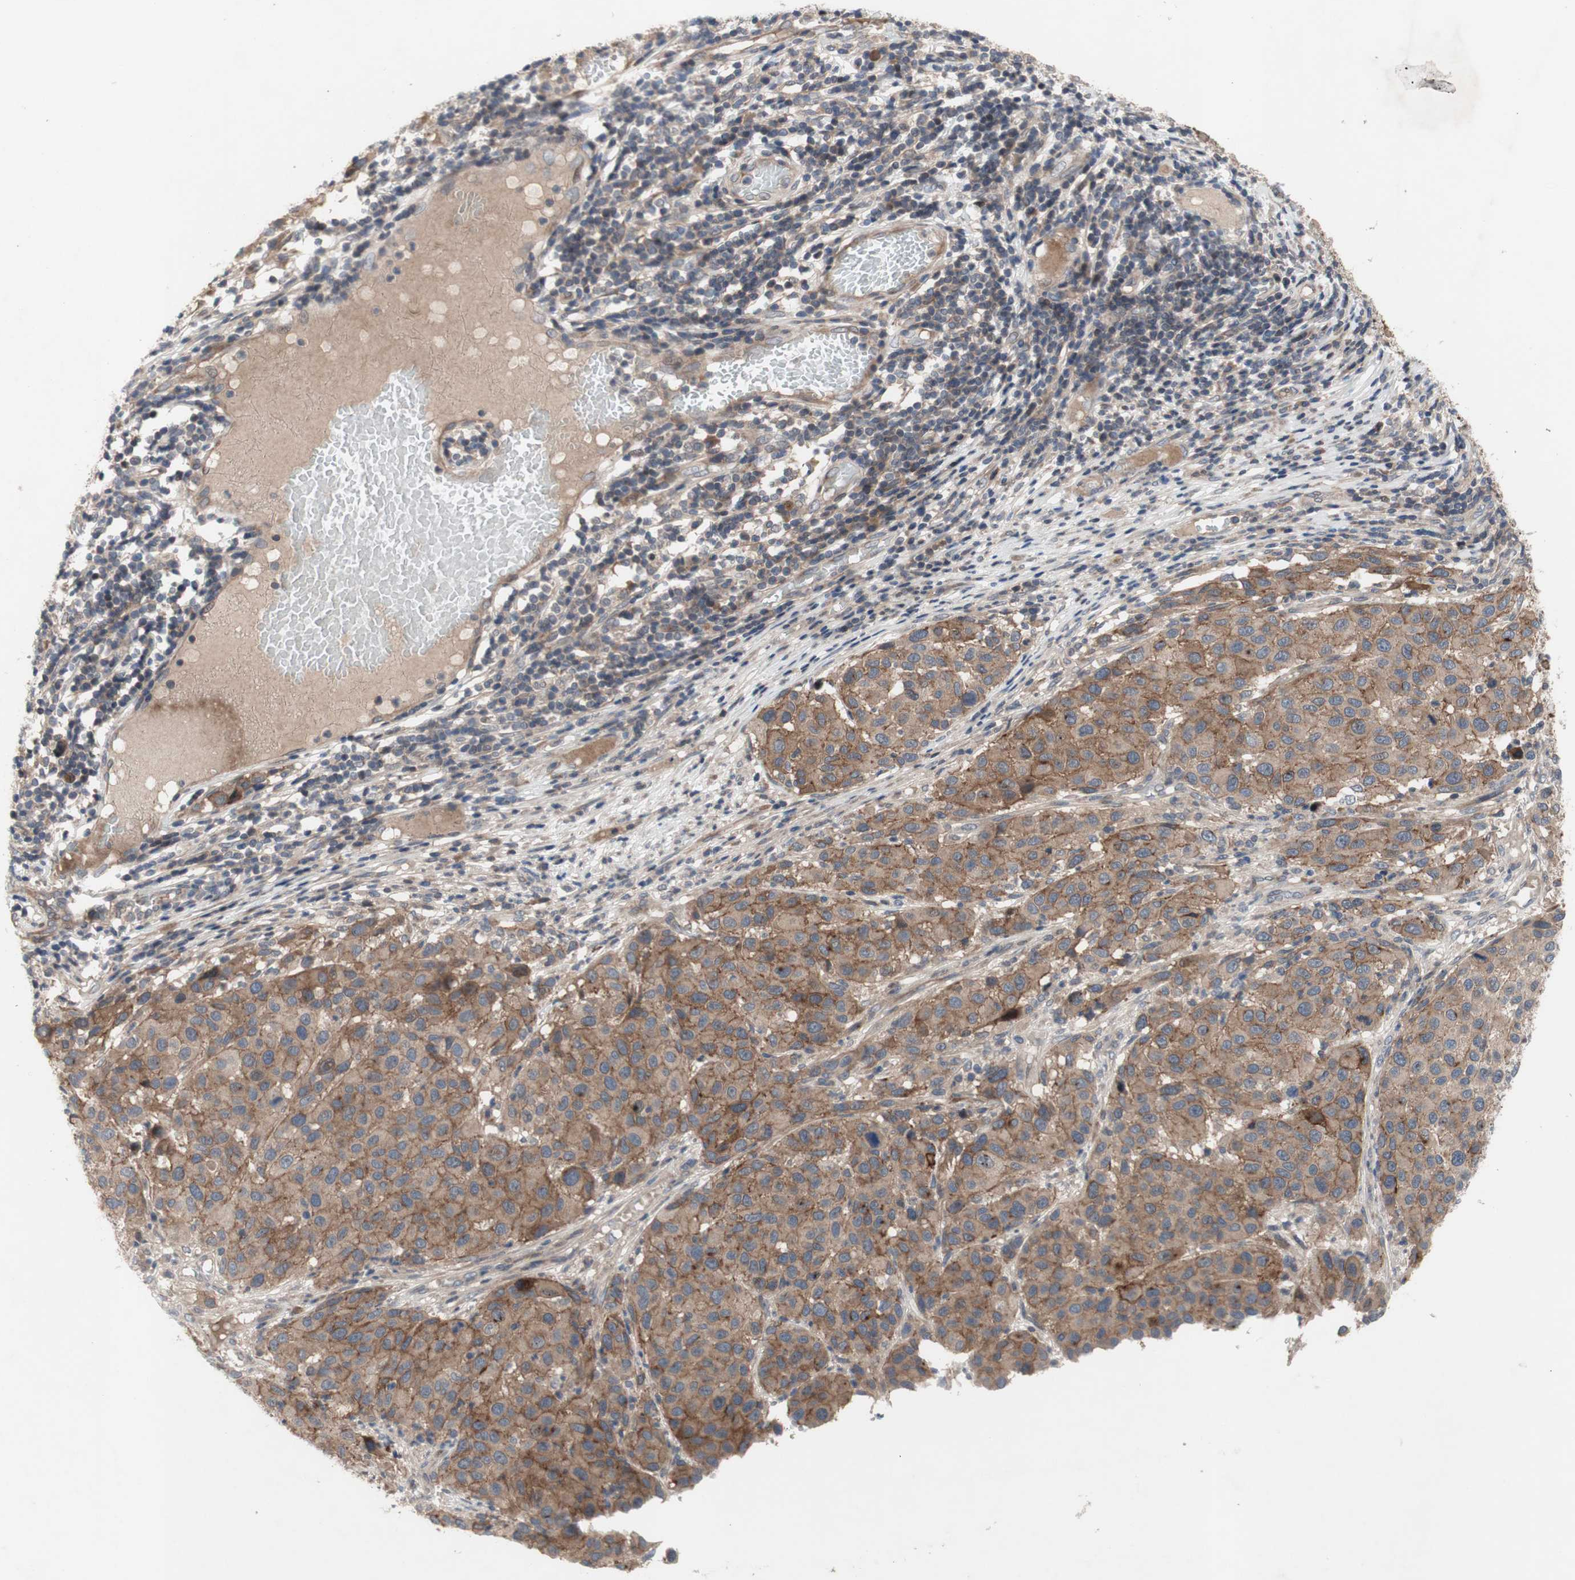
{"staining": {"intensity": "moderate", "quantity": ">75%", "location": "cytoplasmic/membranous"}, "tissue": "melanoma", "cell_type": "Tumor cells", "image_type": "cancer", "snomed": [{"axis": "morphology", "description": "Malignant melanoma, Metastatic site"}, {"axis": "topography", "description": "Lymph node"}], "caption": "Protein analysis of malignant melanoma (metastatic site) tissue shows moderate cytoplasmic/membranous positivity in about >75% of tumor cells.", "gene": "OAZ1", "patient": {"sex": "male", "age": 61}}